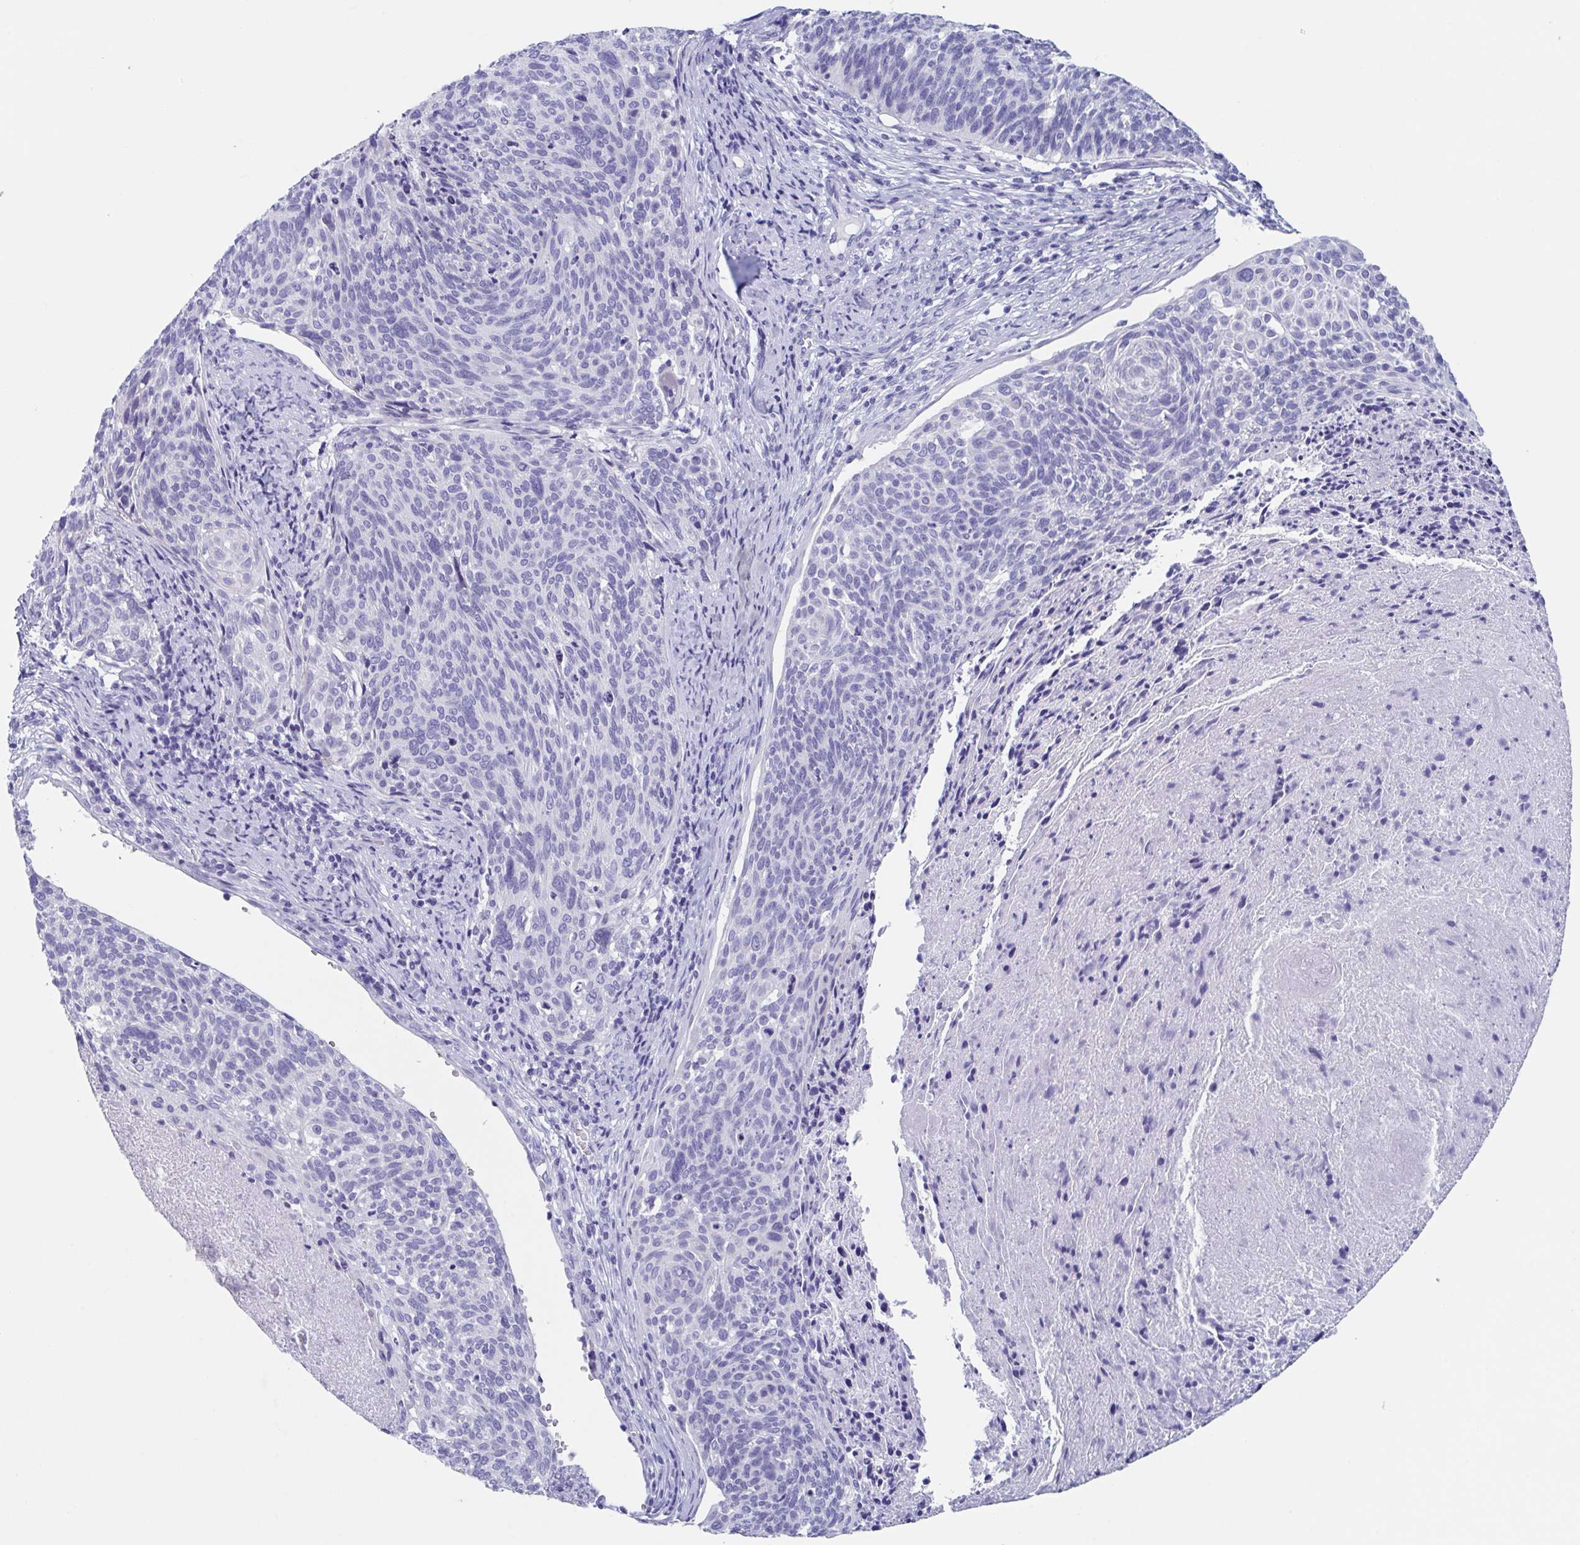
{"staining": {"intensity": "negative", "quantity": "none", "location": "none"}, "tissue": "cervical cancer", "cell_type": "Tumor cells", "image_type": "cancer", "snomed": [{"axis": "morphology", "description": "Squamous cell carcinoma, NOS"}, {"axis": "topography", "description": "Cervix"}], "caption": "The photomicrograph exhibits no staining of tumor cells in squamous cell carcinoma (cervical).", "gene": "ZPBP", "patient": {"sex": "female", "age": 49}}